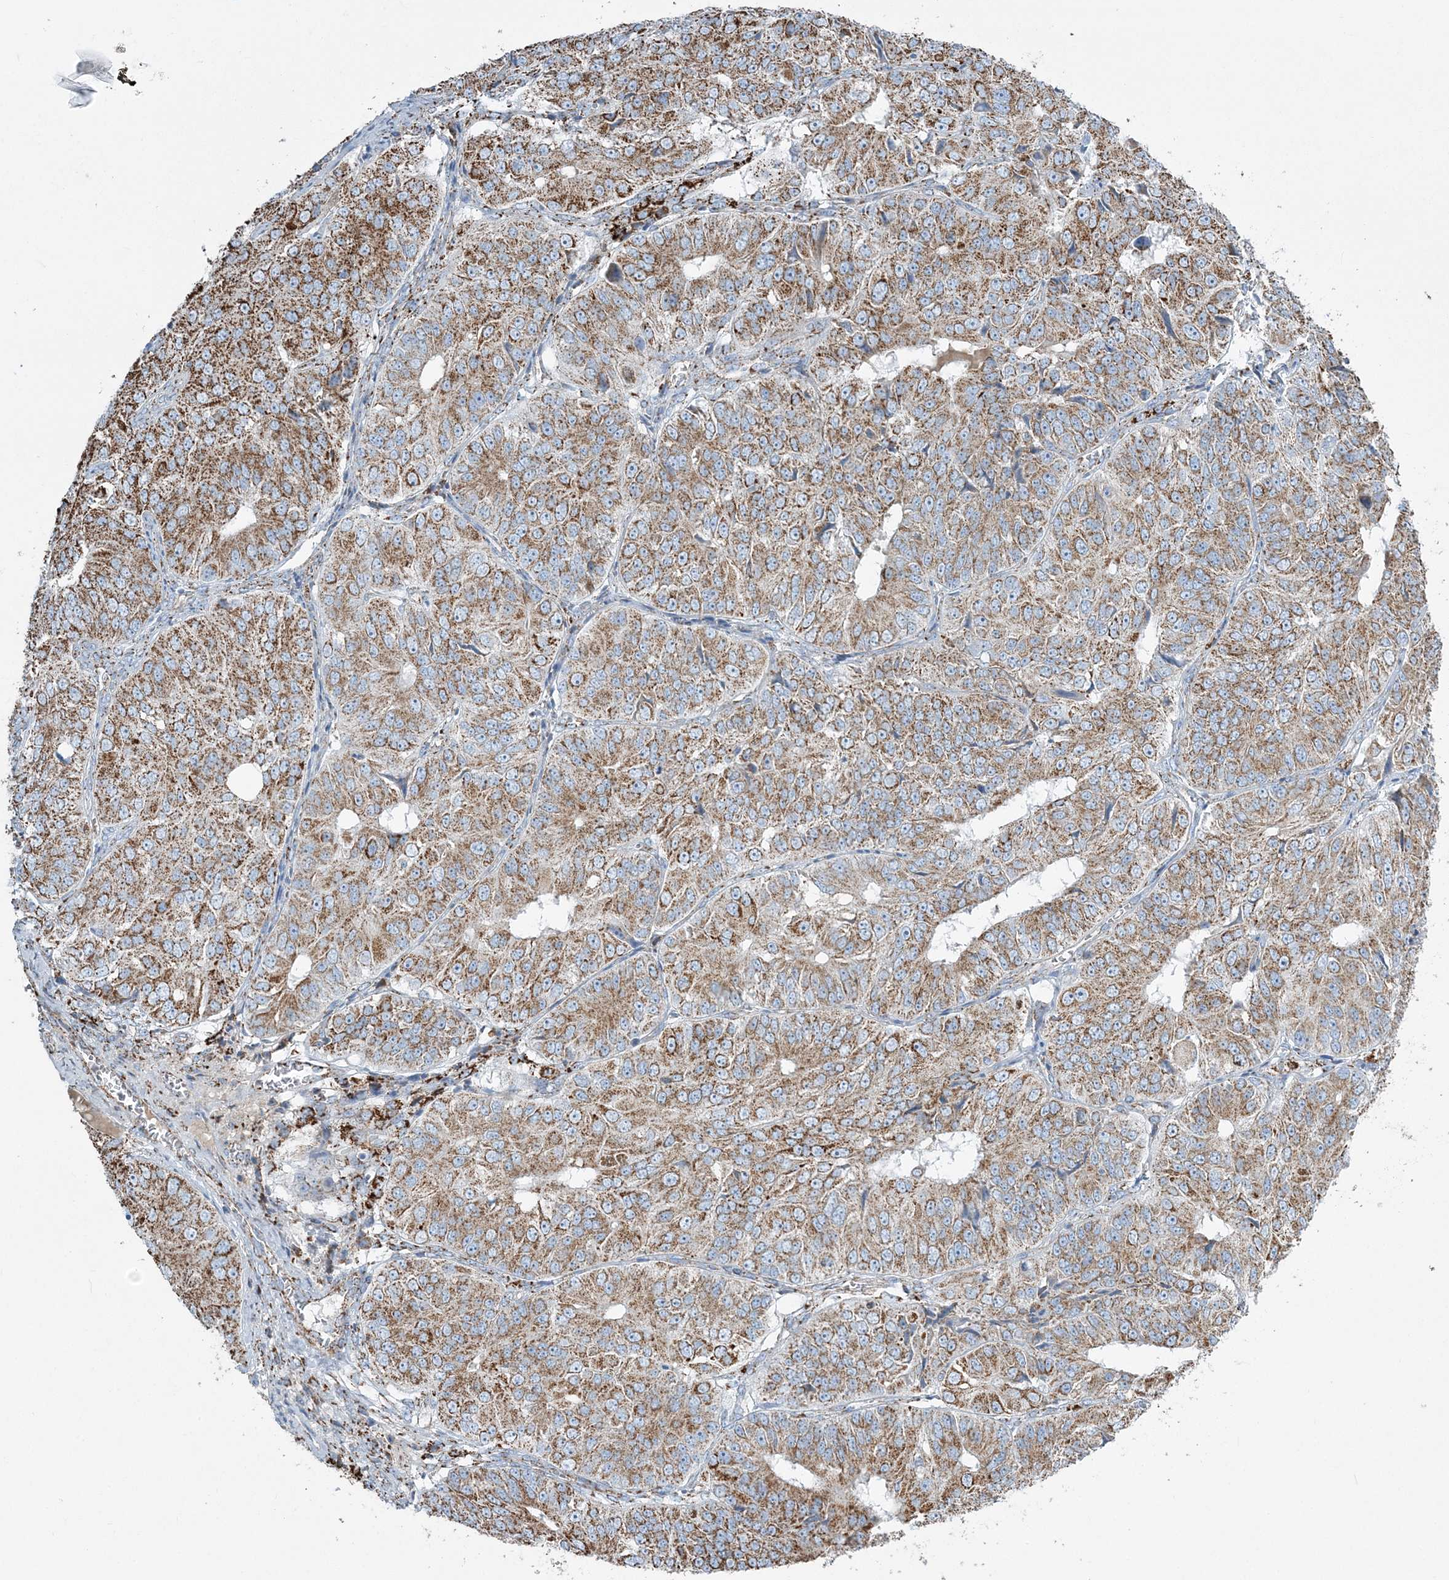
{"staining": {"intensity": "moderate", "quantity": ">75%", "location": "cytoplasmic/membranous"}, "tissue": "ovarian cancer", "cell_type": "Tumor cells", "image_type": "cancer", "snomed": [{"axis": "morphology", "description": "Carcinoma, endometroid"}, {"axis": "topography", "description": "Ovary"}], "caption": "Ovarian endometroid carcinoma stained with a protein marker exhibits moderate staining in tumor cells.", "gene": "RAB11FIP3", "patient": {"sex": "female", "age": 51}}